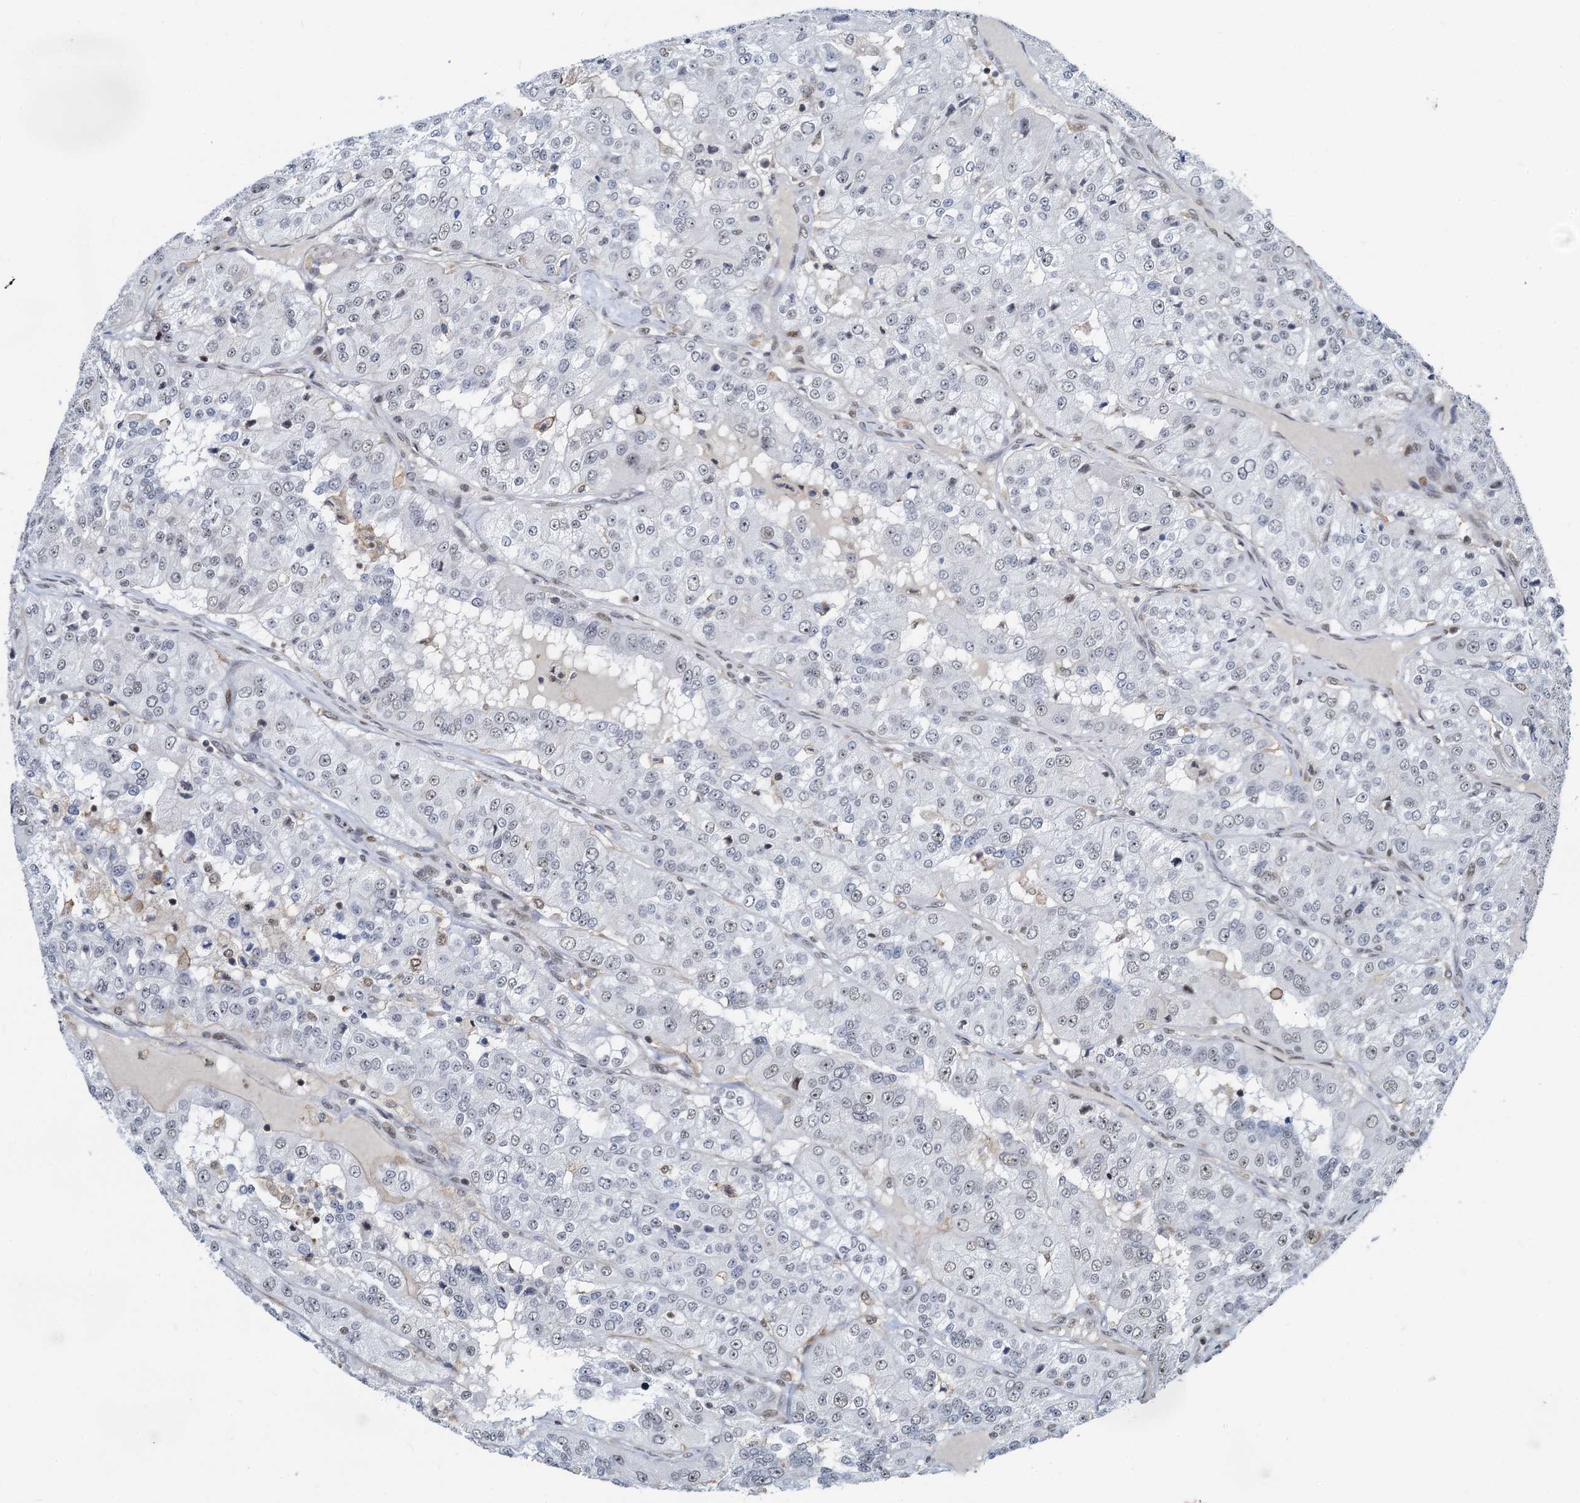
{"staining": {"intensity": "negative", "quantity": "none", "location": "none"}, "tissue": "renal cancer", "cell_type": "Tumor cells", "image_type": "cancer", "snomed": [{"axis": "morphology", "description": "Adenocarcinoma, NOS"}, {"axis": "topography", "description": "Kidney"}], "caption": "IHC photomicrograph of neoplastic tissue: renal cancer stained with DAB (3,3'-diaminobenzidine) exhibits no significant protein staining in tumor cells. The staining is performed using DAB (3,3'-diaminobenzidine) brown chromogen with nuclei counter-stained in using hematoxylin.", "gene": "RBM26", "patient": {"sex": "female", "age": 63}}